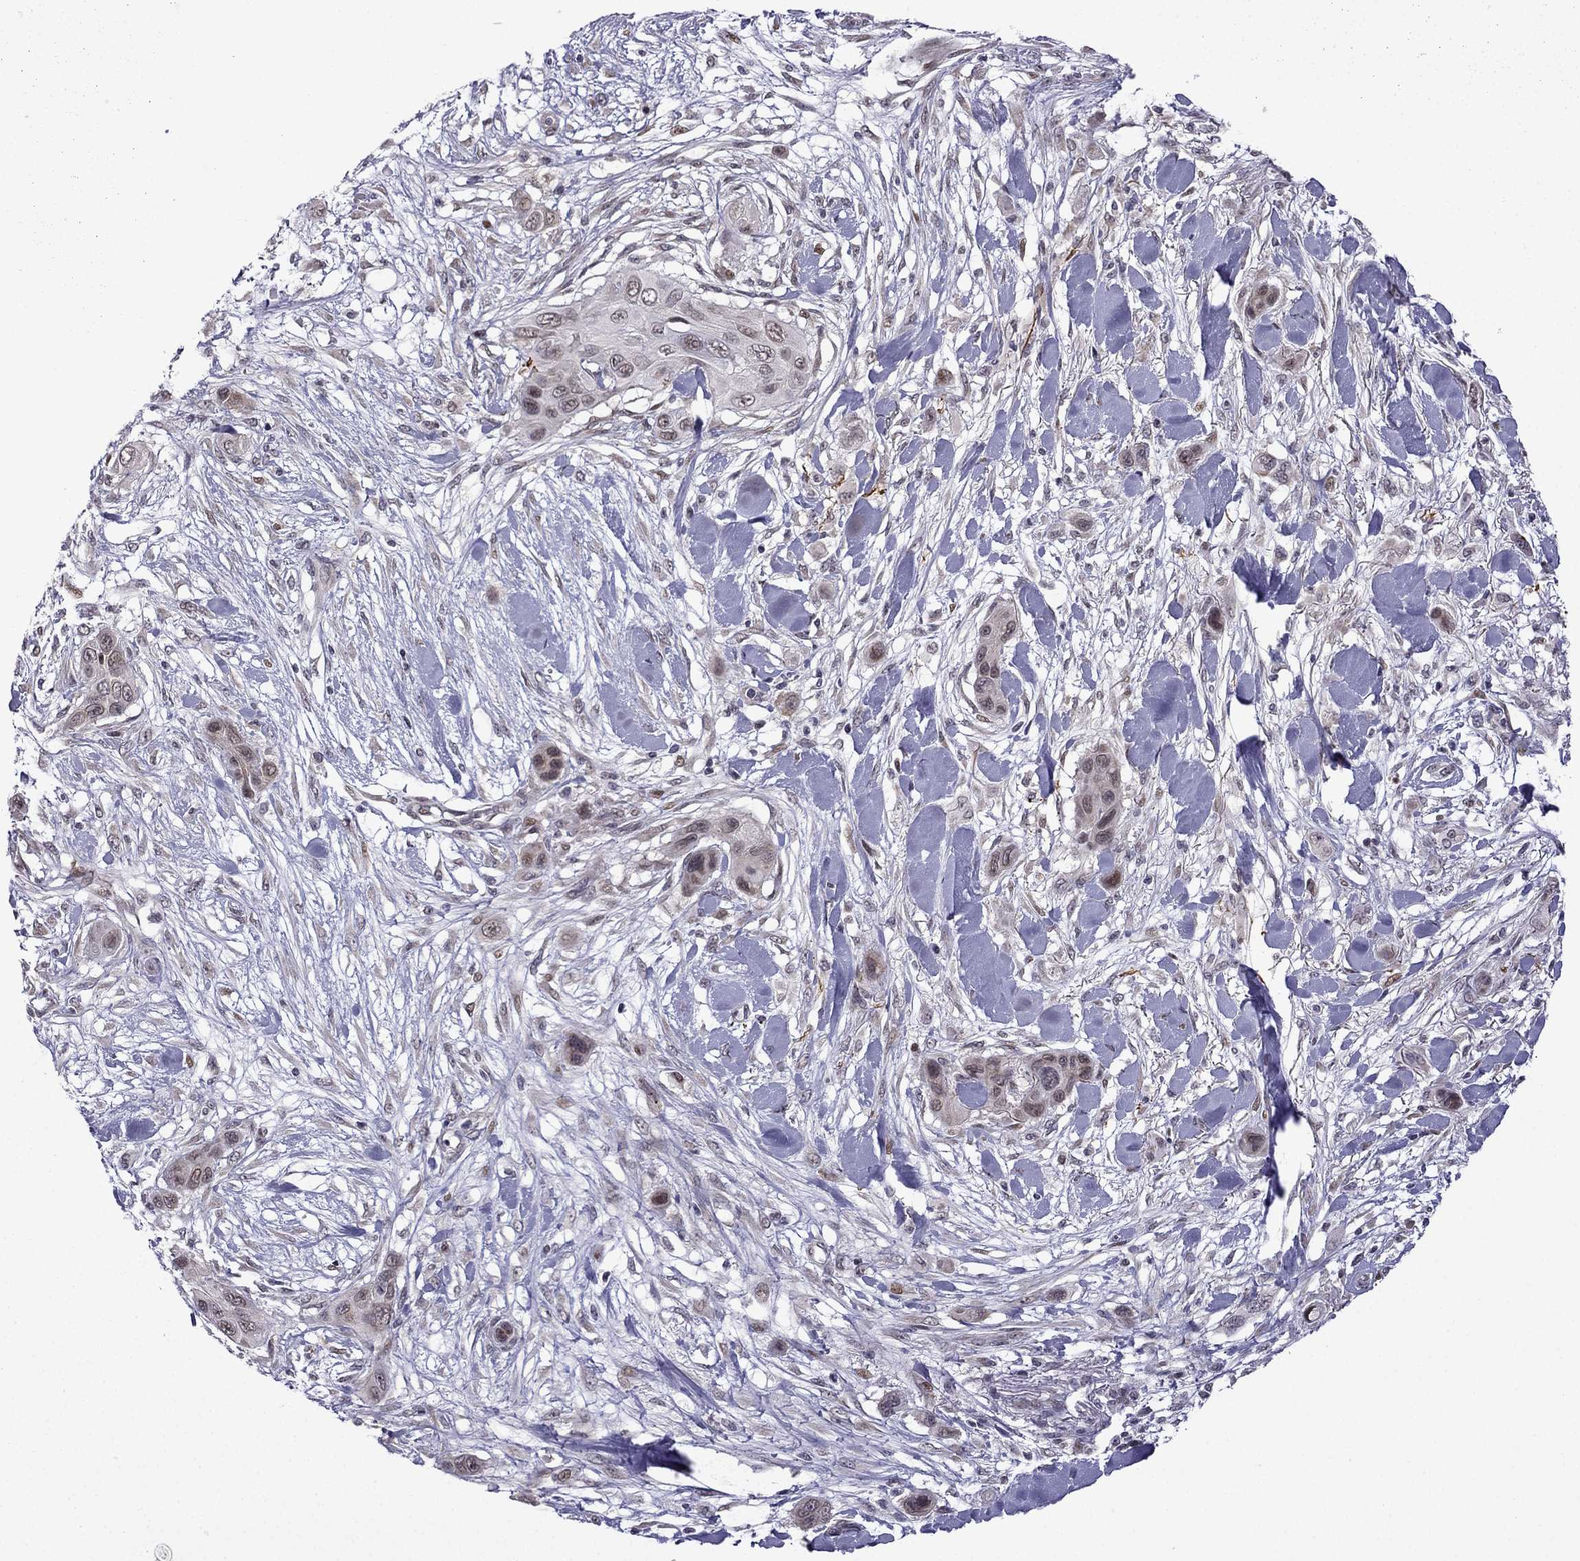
{"staining": {"intensity": "negative", "quantity": "none", "location": "none"}, "tissue": "skin cancer", "cell_type": "Tumor cells", "image_type": "cancer", "snomed": [{"axis": "morphology", "description": "Squamous cell carcinoma, NOS"}, {"axis": "topography", "description": "Skin"}], "caption": "Skin cancer (squamous cell carcinoma) was stained to show a protein in brown. There is no significant positivity in tumor cells.", "gene": "FGF3", "patient": {"sex": "male", "age": 79}}